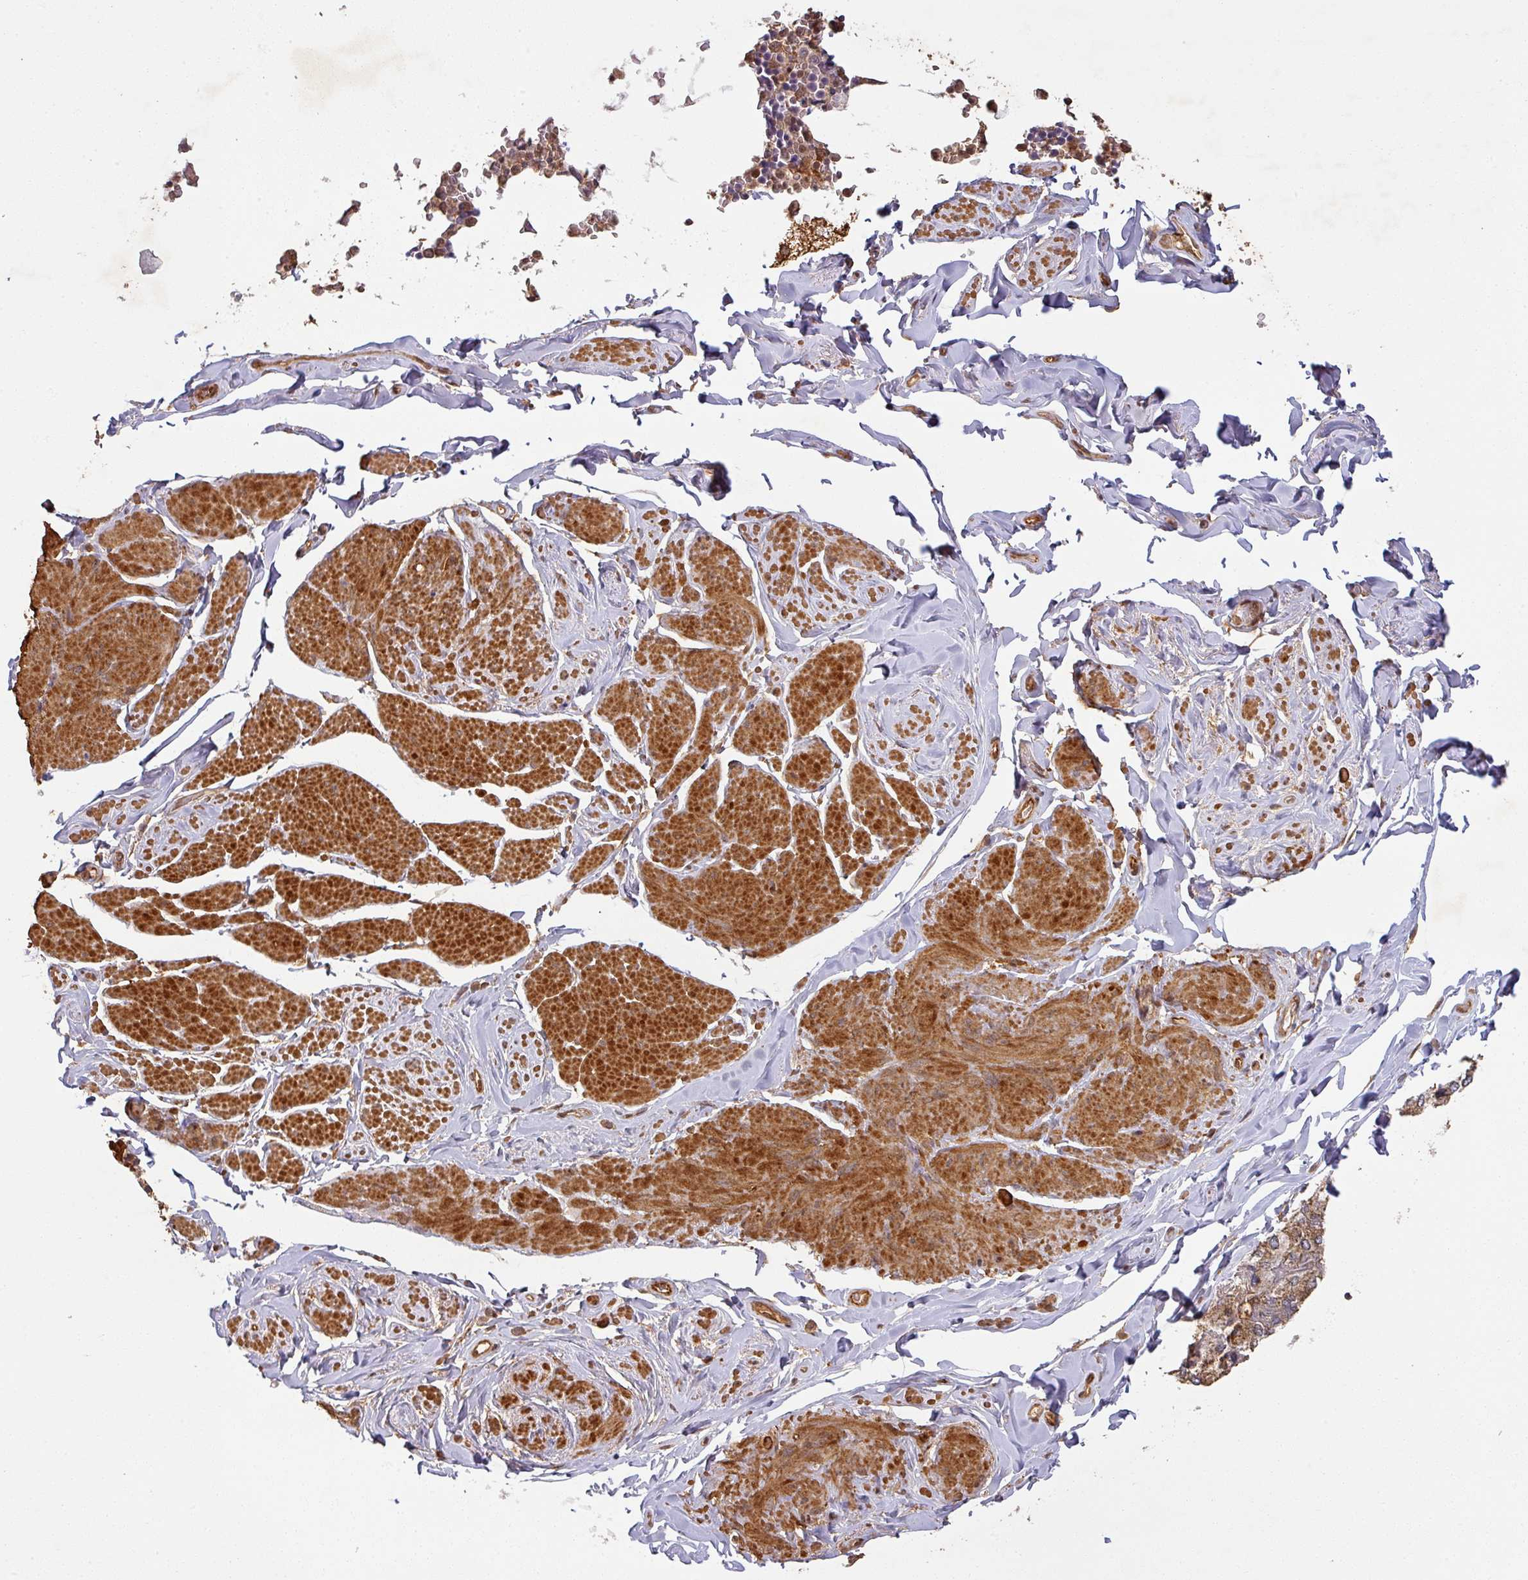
{"staining": {"intensity": "strong", "quantity": ">75%", "location": "cytoplasmic/membranous"}, "tissue": "smooth muscle", "cell_type": "Smooth muscle cells", "image_type": "normal", "snomed": [{"axis": "morphology", "description": "Normal tissue, NOS"}, {"axis": "topography", "description": "Smooth muscle"}, {"axis": "topography", "description": "Peripheral nerve tissue"}], "caption": "Immunohistochemistry (IHC) of unremarkable smooth muscle reveals high levels of strong cytoplasmic/membranous expression in about >75% of smooth muscle cells. Immunohistochemistry (IHC) stains the protein of interest in brown and the nuclei are stained blue.", "gene": "ZNF322", "patient": {"sex": "male", "age": 69}}